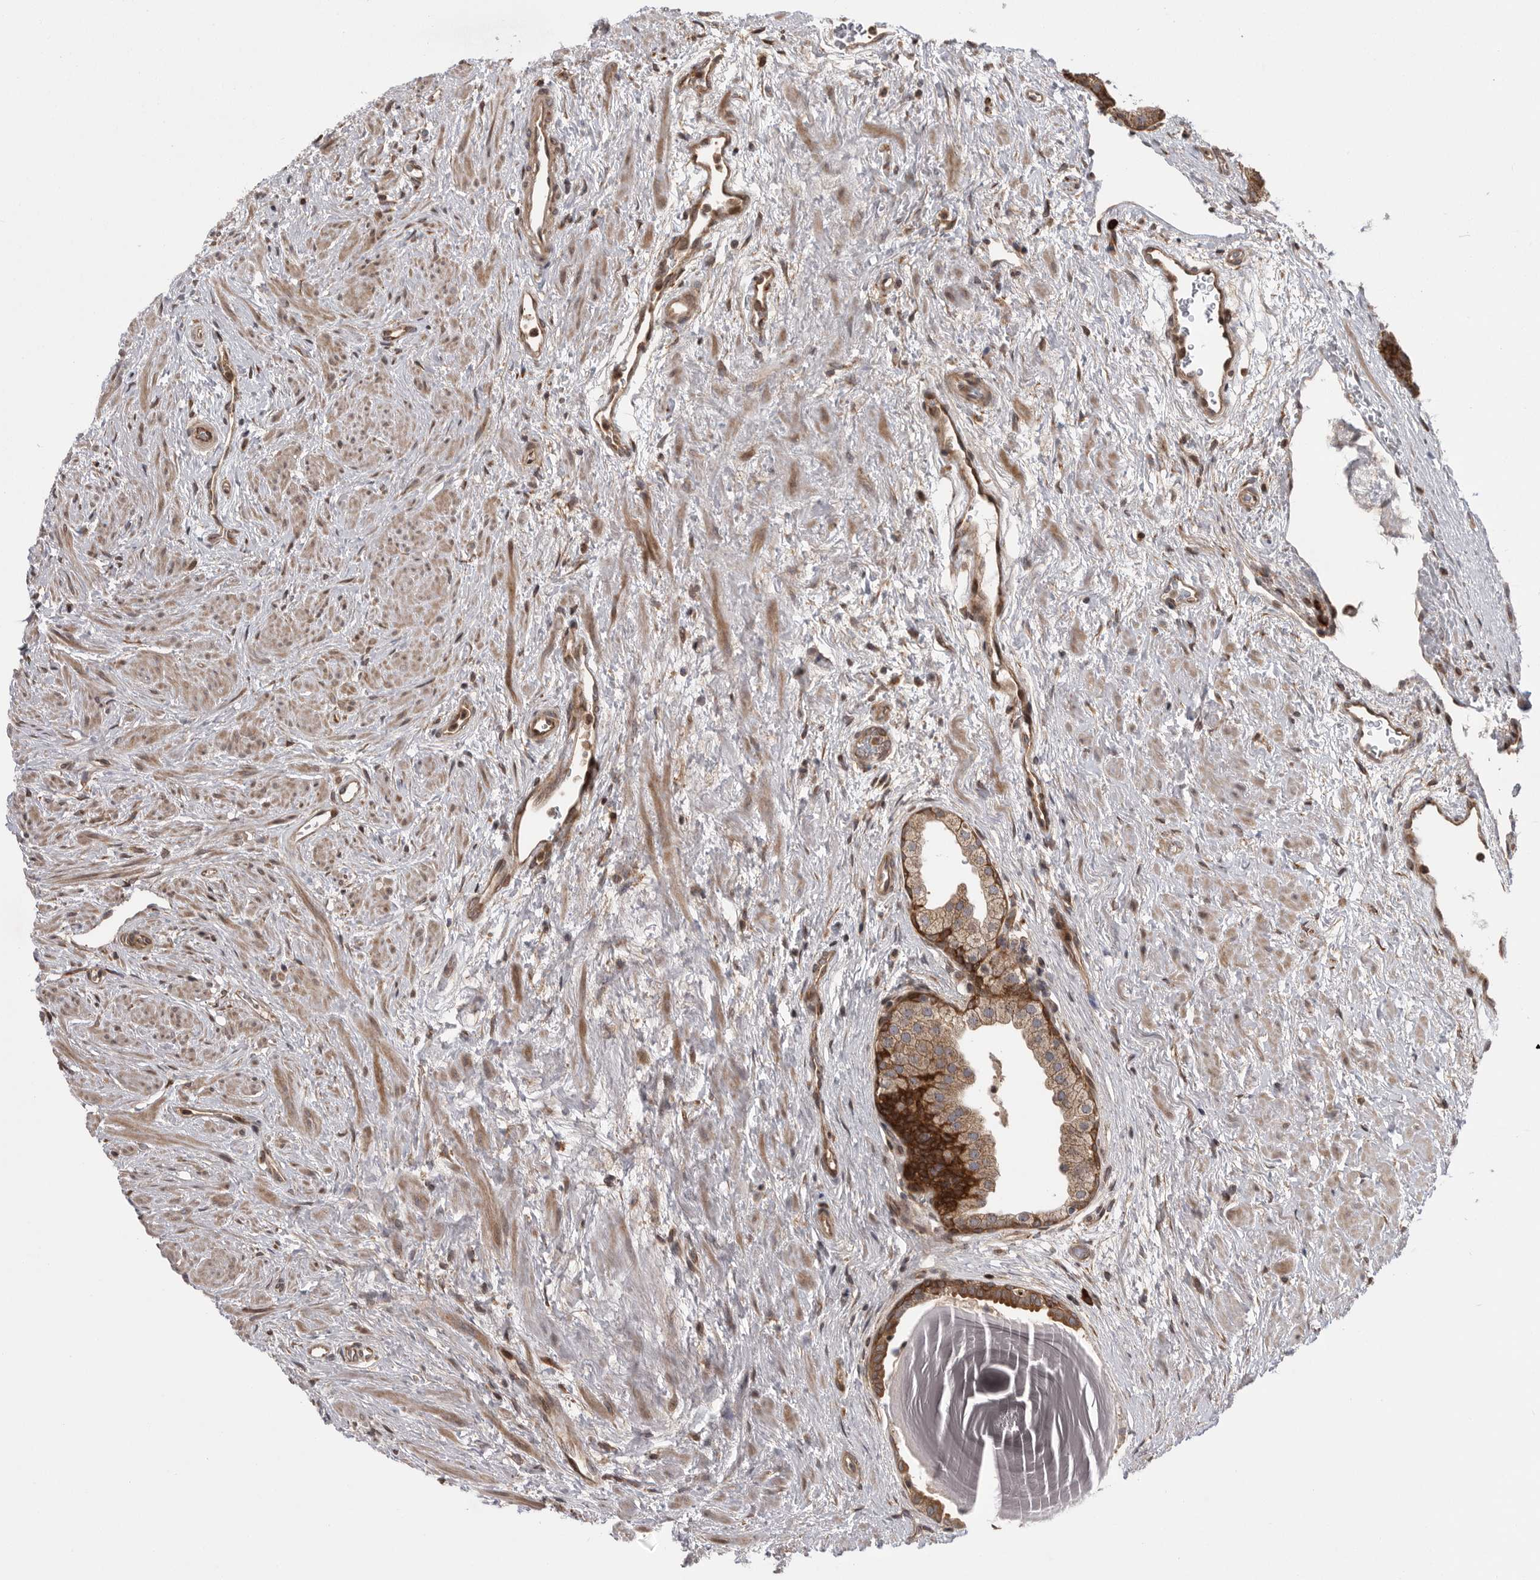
{"staining": {"intensity": "moderate", "quantity": ">75%", "location": "cytoplasmic/membranous"}, "tissue": "prostate", "cell_type": "Glandular cells", "image_type": "normal", "snomed": [{"axis": "morphology", "description": "Normal tissue, NOS"}, {"axis": "topography", "description": "Prostate"}], "caption": "Prostate was stained to show a protein in brown. There is medium levels of moderate cytoplasmic/membranous staining in approximately >75% of glandular cells. (DAB IHC with brightfield microscopy, high magnification).", "gene": "OXR1", "patient": {"sex": "male", "age": 48}}